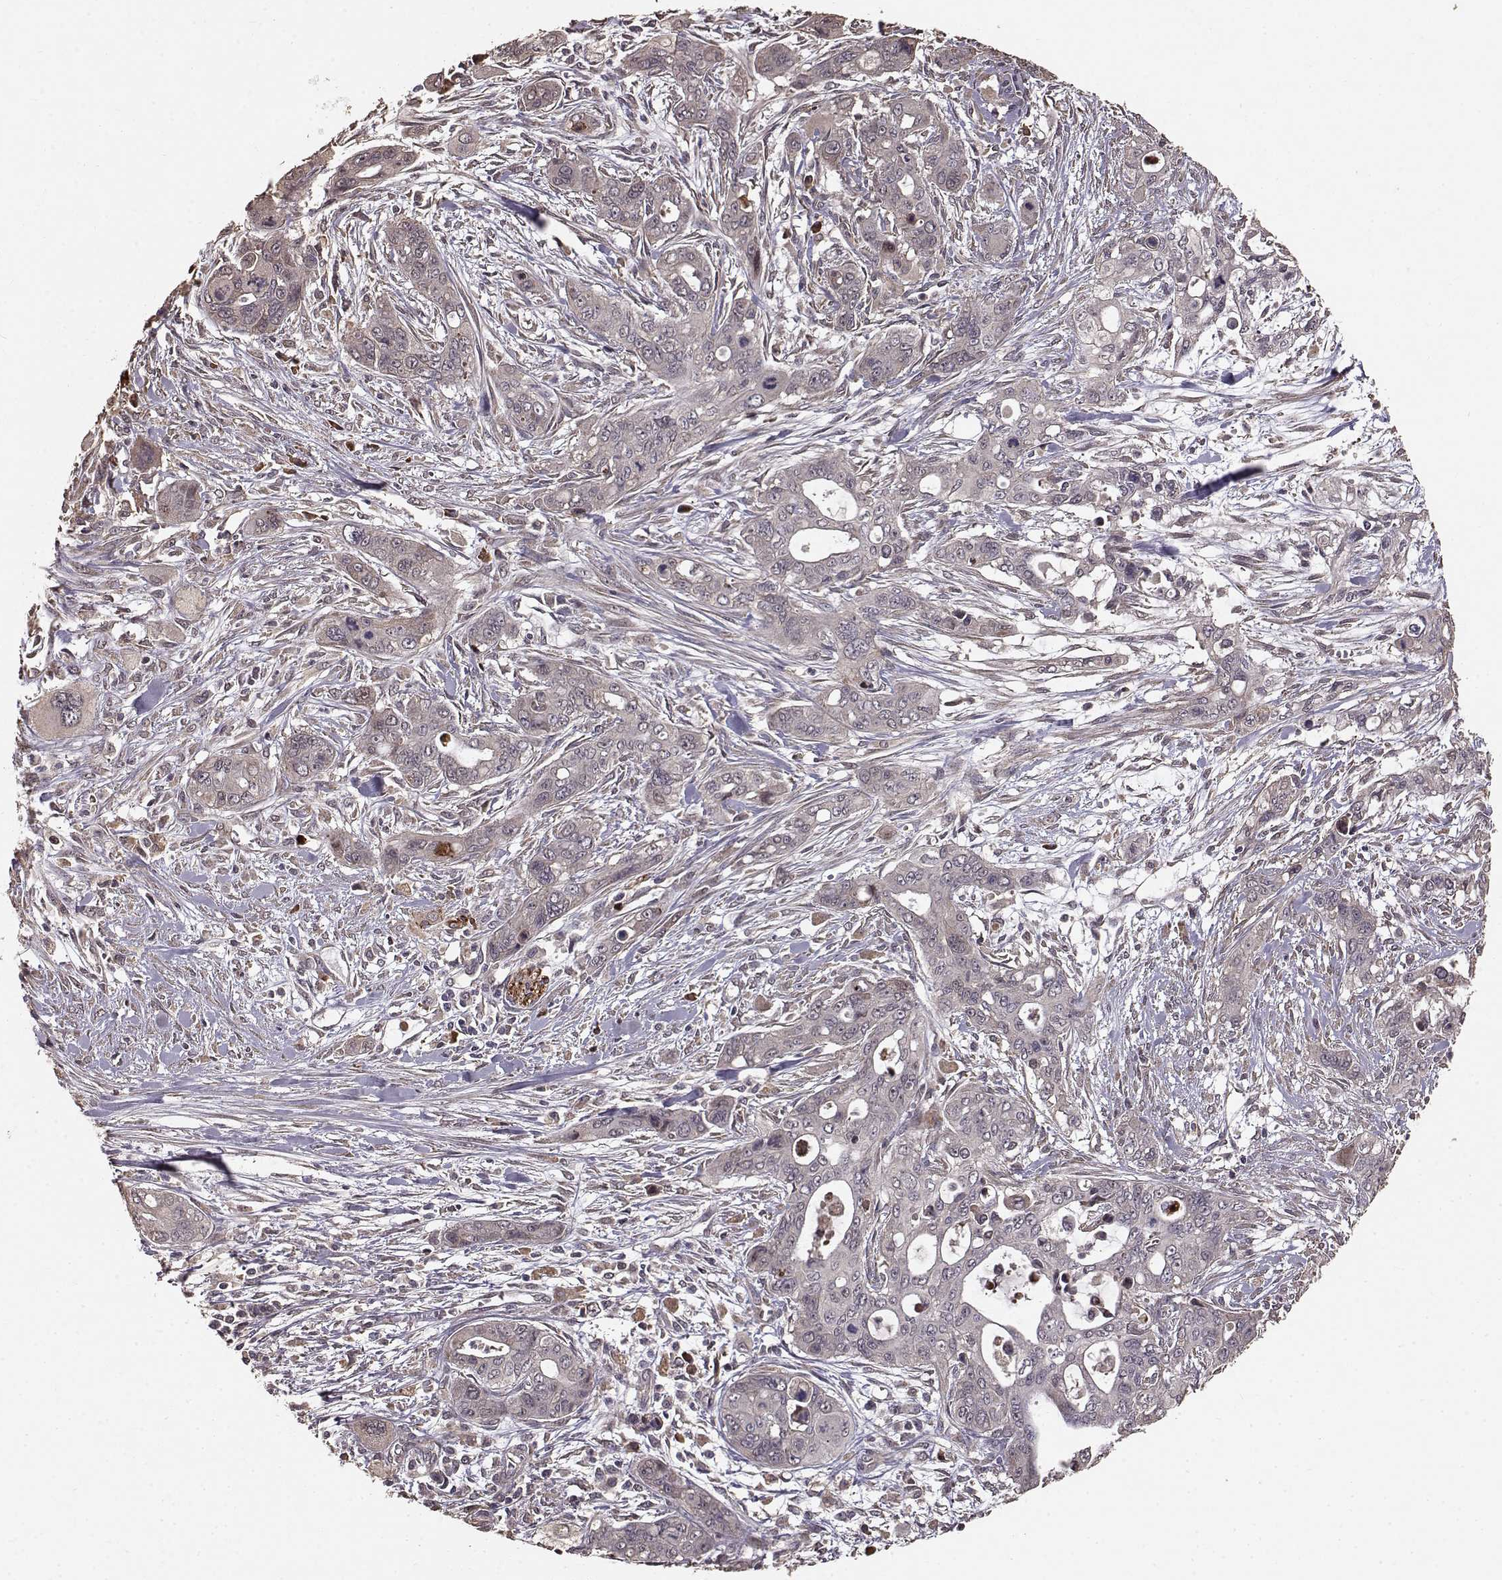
{"staining": {"intensity": "weak", "quantity": ">75%", "location": "cytoplasmic/membranous"}, "tissue": "pancreatic cancer", "cell_type": "Tumor cells", "image_type": "cancer", "snomed": [{"axis": "morphology", "description": "Adenocarcinoma, NOS"}, {"axis": "topography", "description": "Pancreas"}], "caption": "The photomicrograph demonstrates immunohistochemical staining of pancreatic cancer (adenocarcinoma). There is weak cytoplasmic/membranous staining is identified in approximately >75% of tumor cells.", "gene": "USP15", "patient": {"sex": "male", "age": 47}}